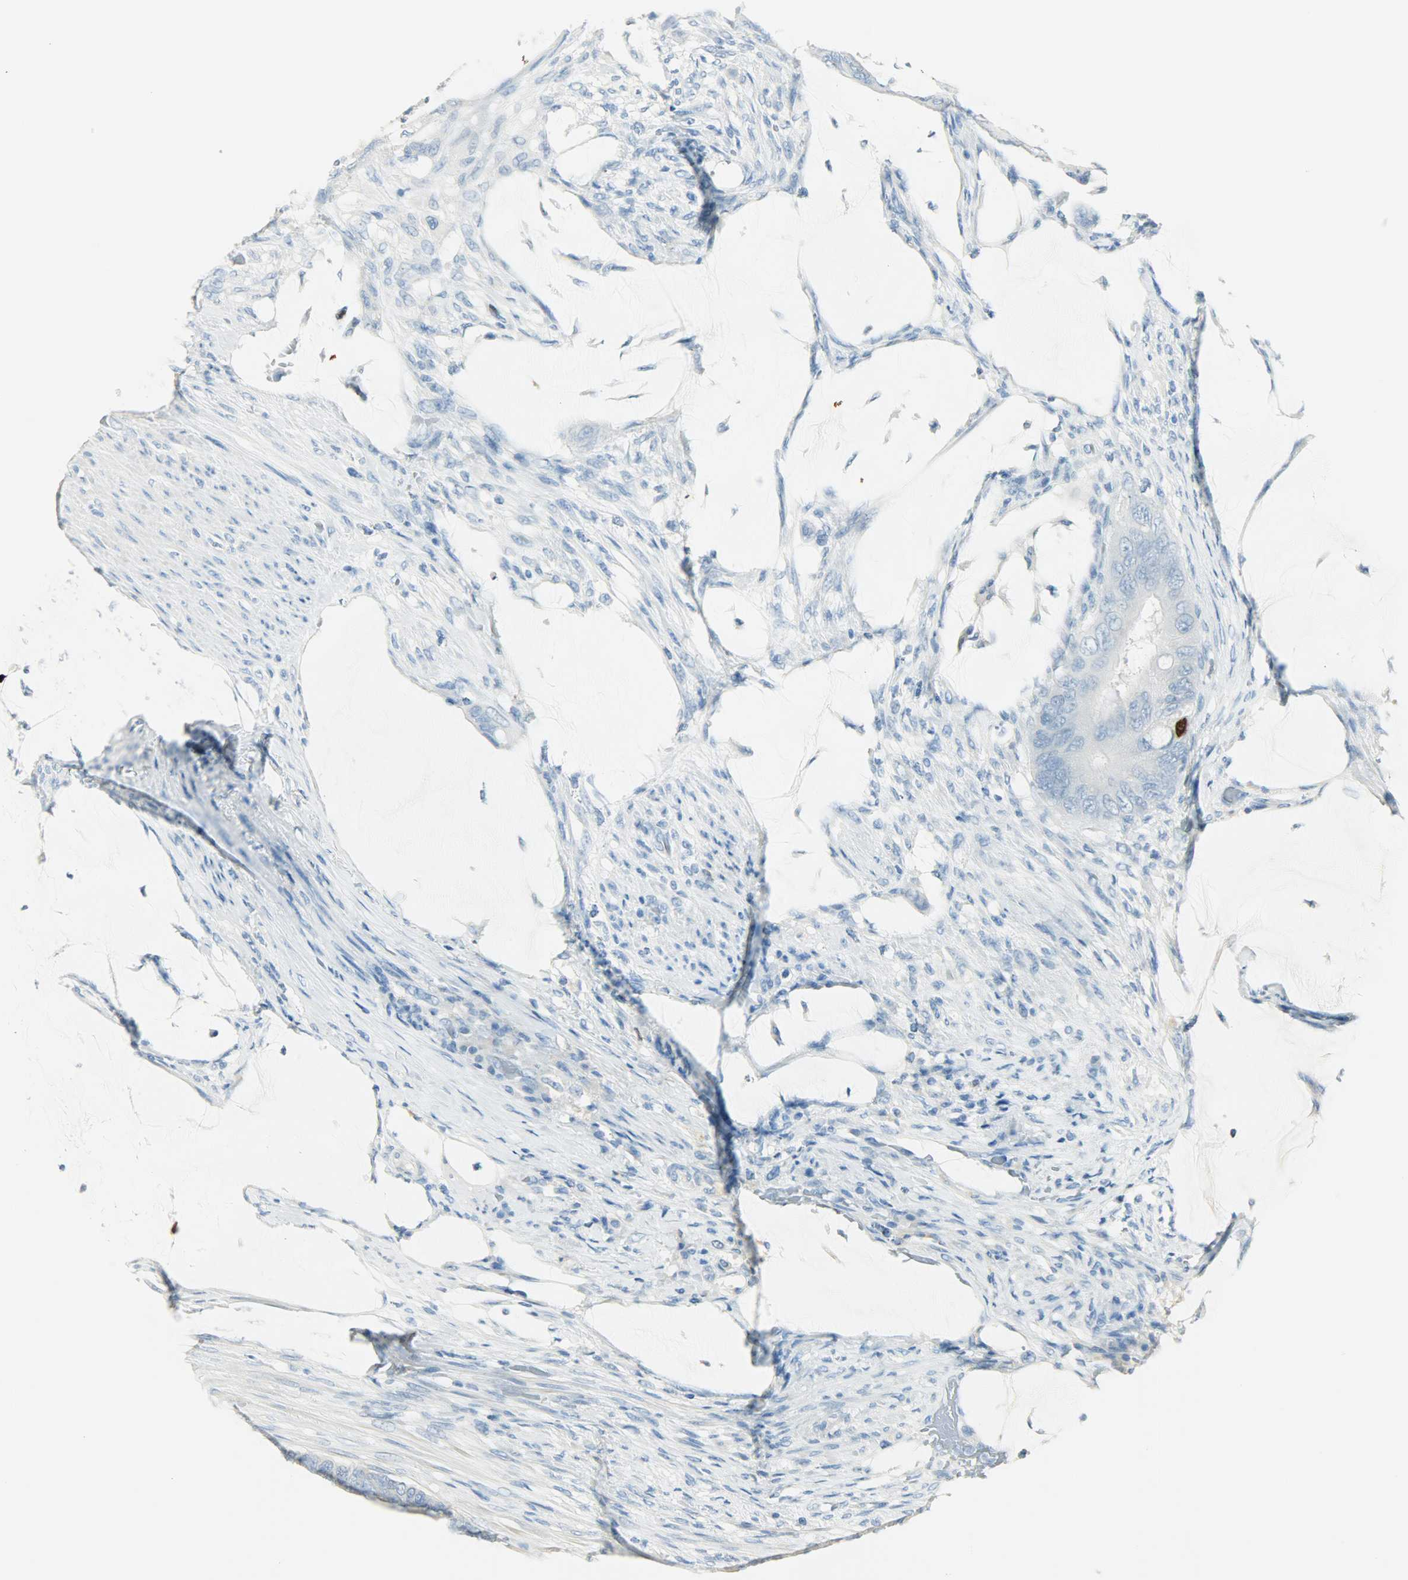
{"staining": {"intensity": "negative", "quantity": "none", "location": "none"}, "tissue": "colorectal cancer", "cell_type": "Tumor cells", "image_type": "cancer", "snomed": [{"axis": "morphology", "description": "Adenocarcinoma, NOS"}, {"axis": "topography", "description": "Rectum"}], "caption": "Tumor cells are negative for brown protein staining in colorectal adenocarcinoma.", "gene": "TPX2", "patient": {"sex": "female", "age": 77}}